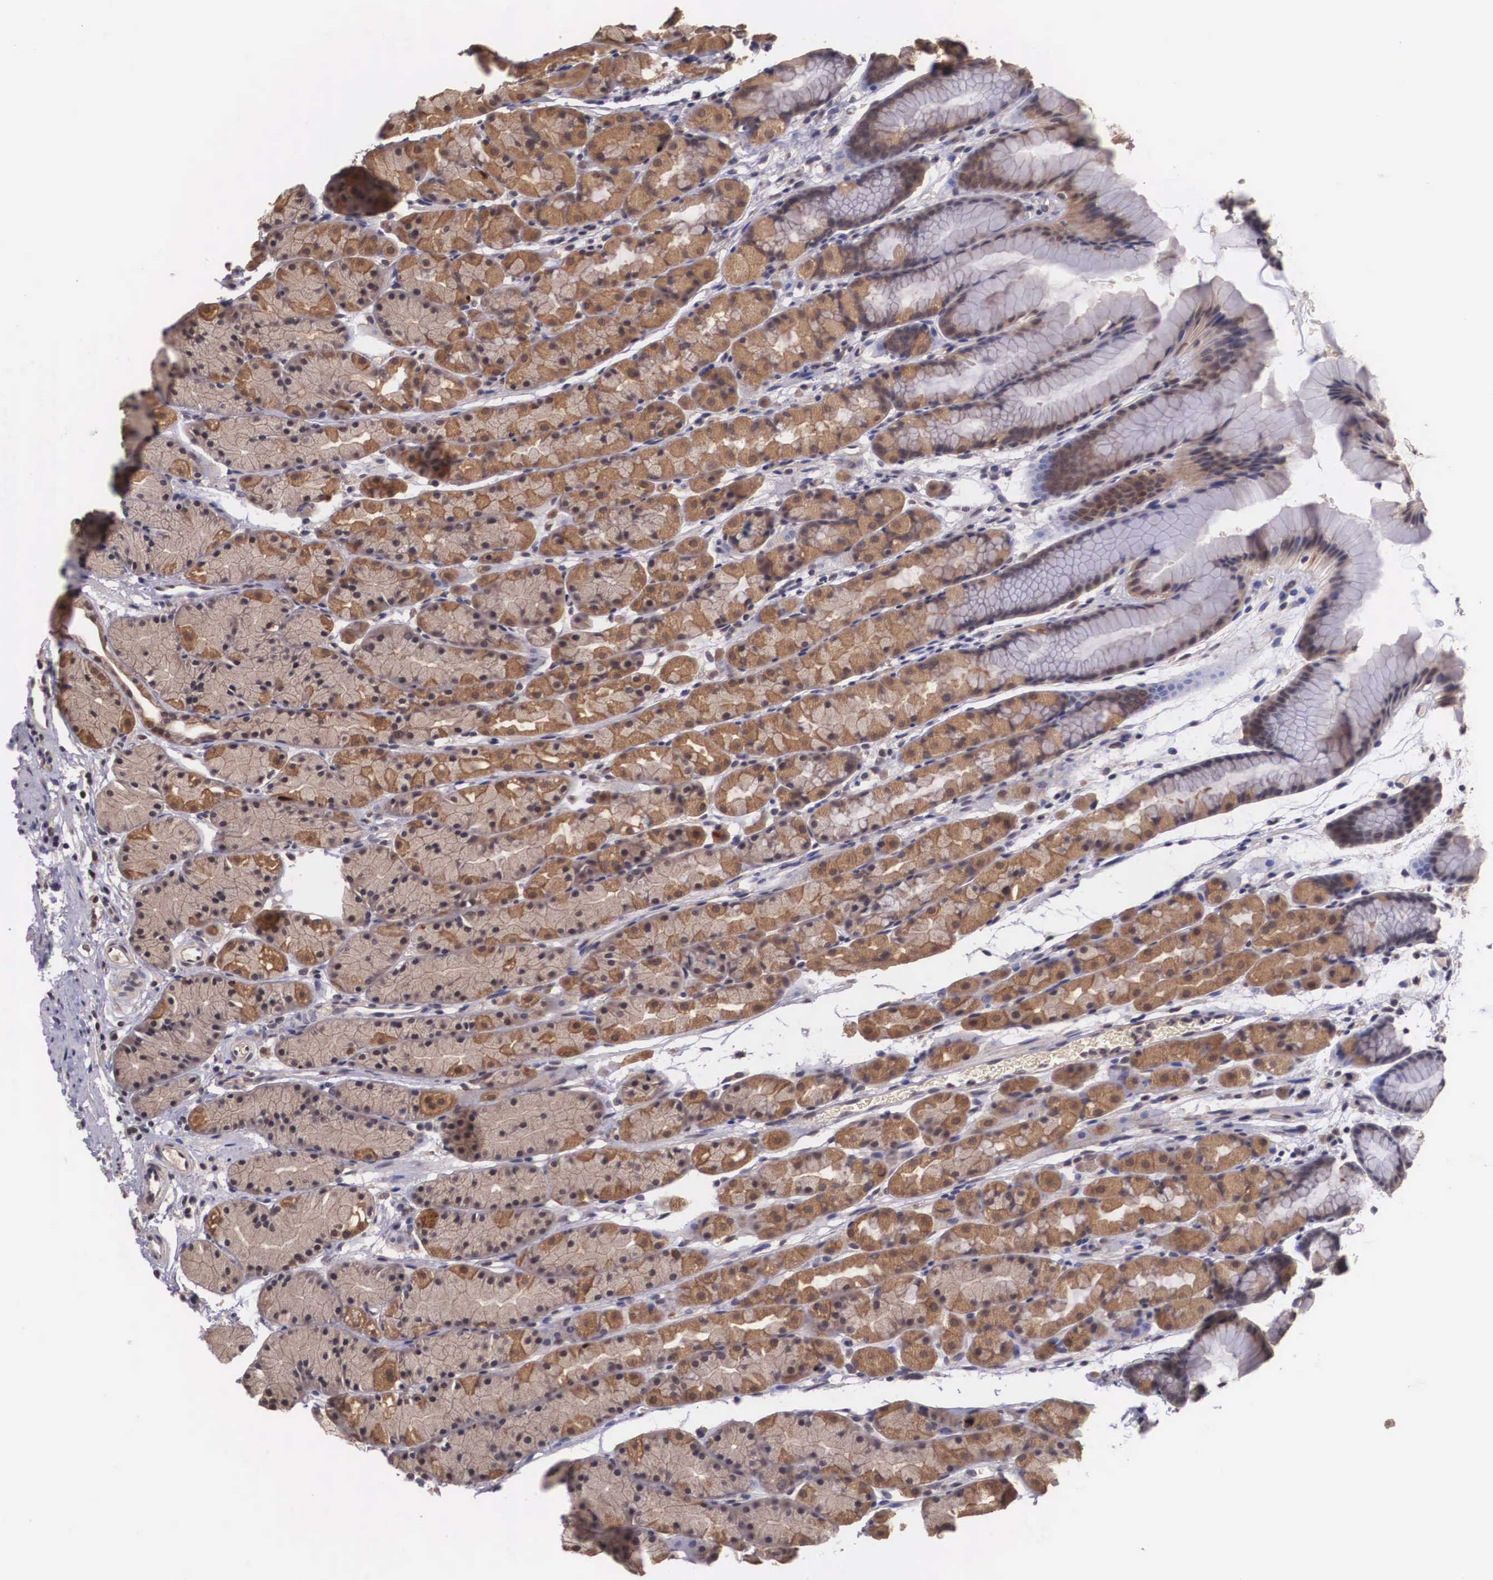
{"staining": {"intensity": "strong", "quantity": "25%-75%", "location": "cytoplasmic/membranous"}, "tissue": "stomach", "cell_type": "Glandular cells", "image_type": "normal", "snomed": [{"axis": "morphology", "description": "Normal tissue, NOS"}, {"axis": "topography", "description": "Esophagus"}, {"axis": "topography", "description": "Stomach, upper"}], "caption": "A brown stain labels strong cytoplasmic/membranous staining of a protein in glandular cells of benign human stomach.", "gene": "VASH1", "patient": {"sex": "male", "age": 47}}